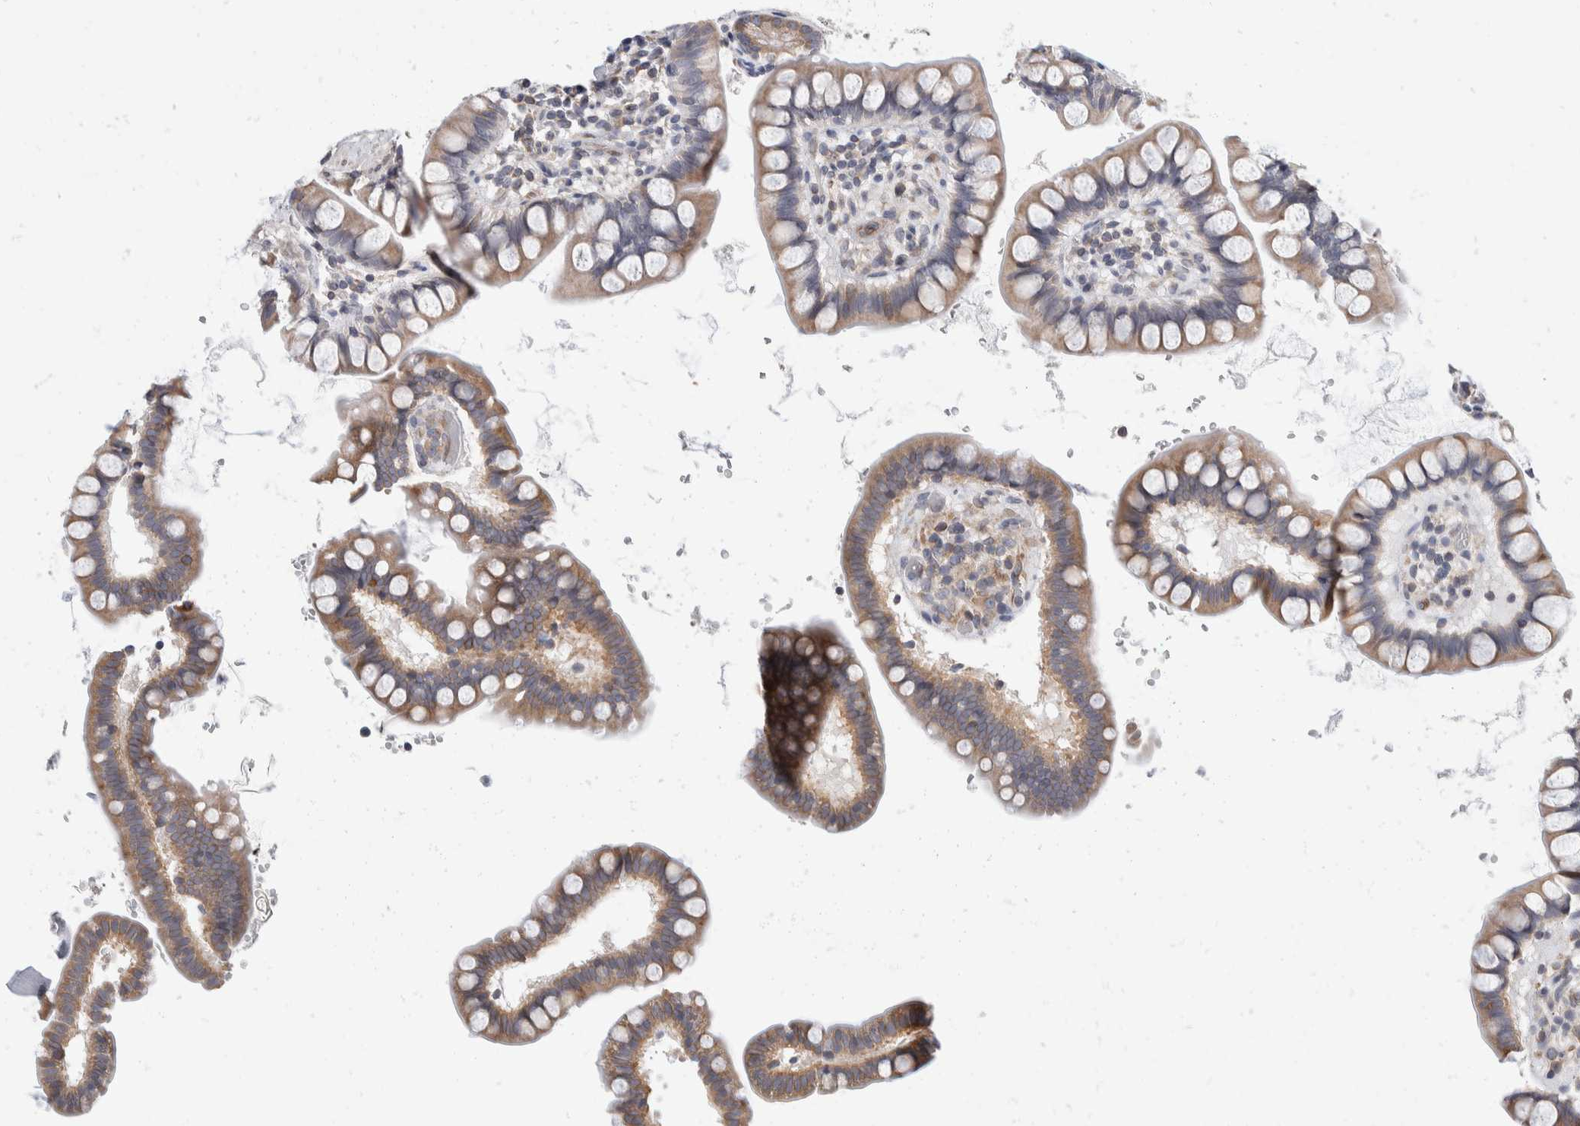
{"staining": {"intensity": "weak", "quantity": "25%-75%", "location": "cytoplasmic/membranous"}, "tissue": "small intestine", "cell_type": "Glandular cells", "image_type": "normal", "snomed": [{"axis": "morphology", "description": "Normal tissue, NOS"}, {"axis": "topography", "description": "Smooth muscle"}, {"axis": "topography", "description": "Small intestine"}], "caption": "High-magnification brightfield microscopy of benign small intestine stained with DAB (brown) and counterstained with hematoxylin (blue). glandular cells exhibit weak cytoplasmic/membranous staining is present in approximately25%-75% of cells.", "gene": "TMEM245", "patient": {"sex": "female", "age": 84}}